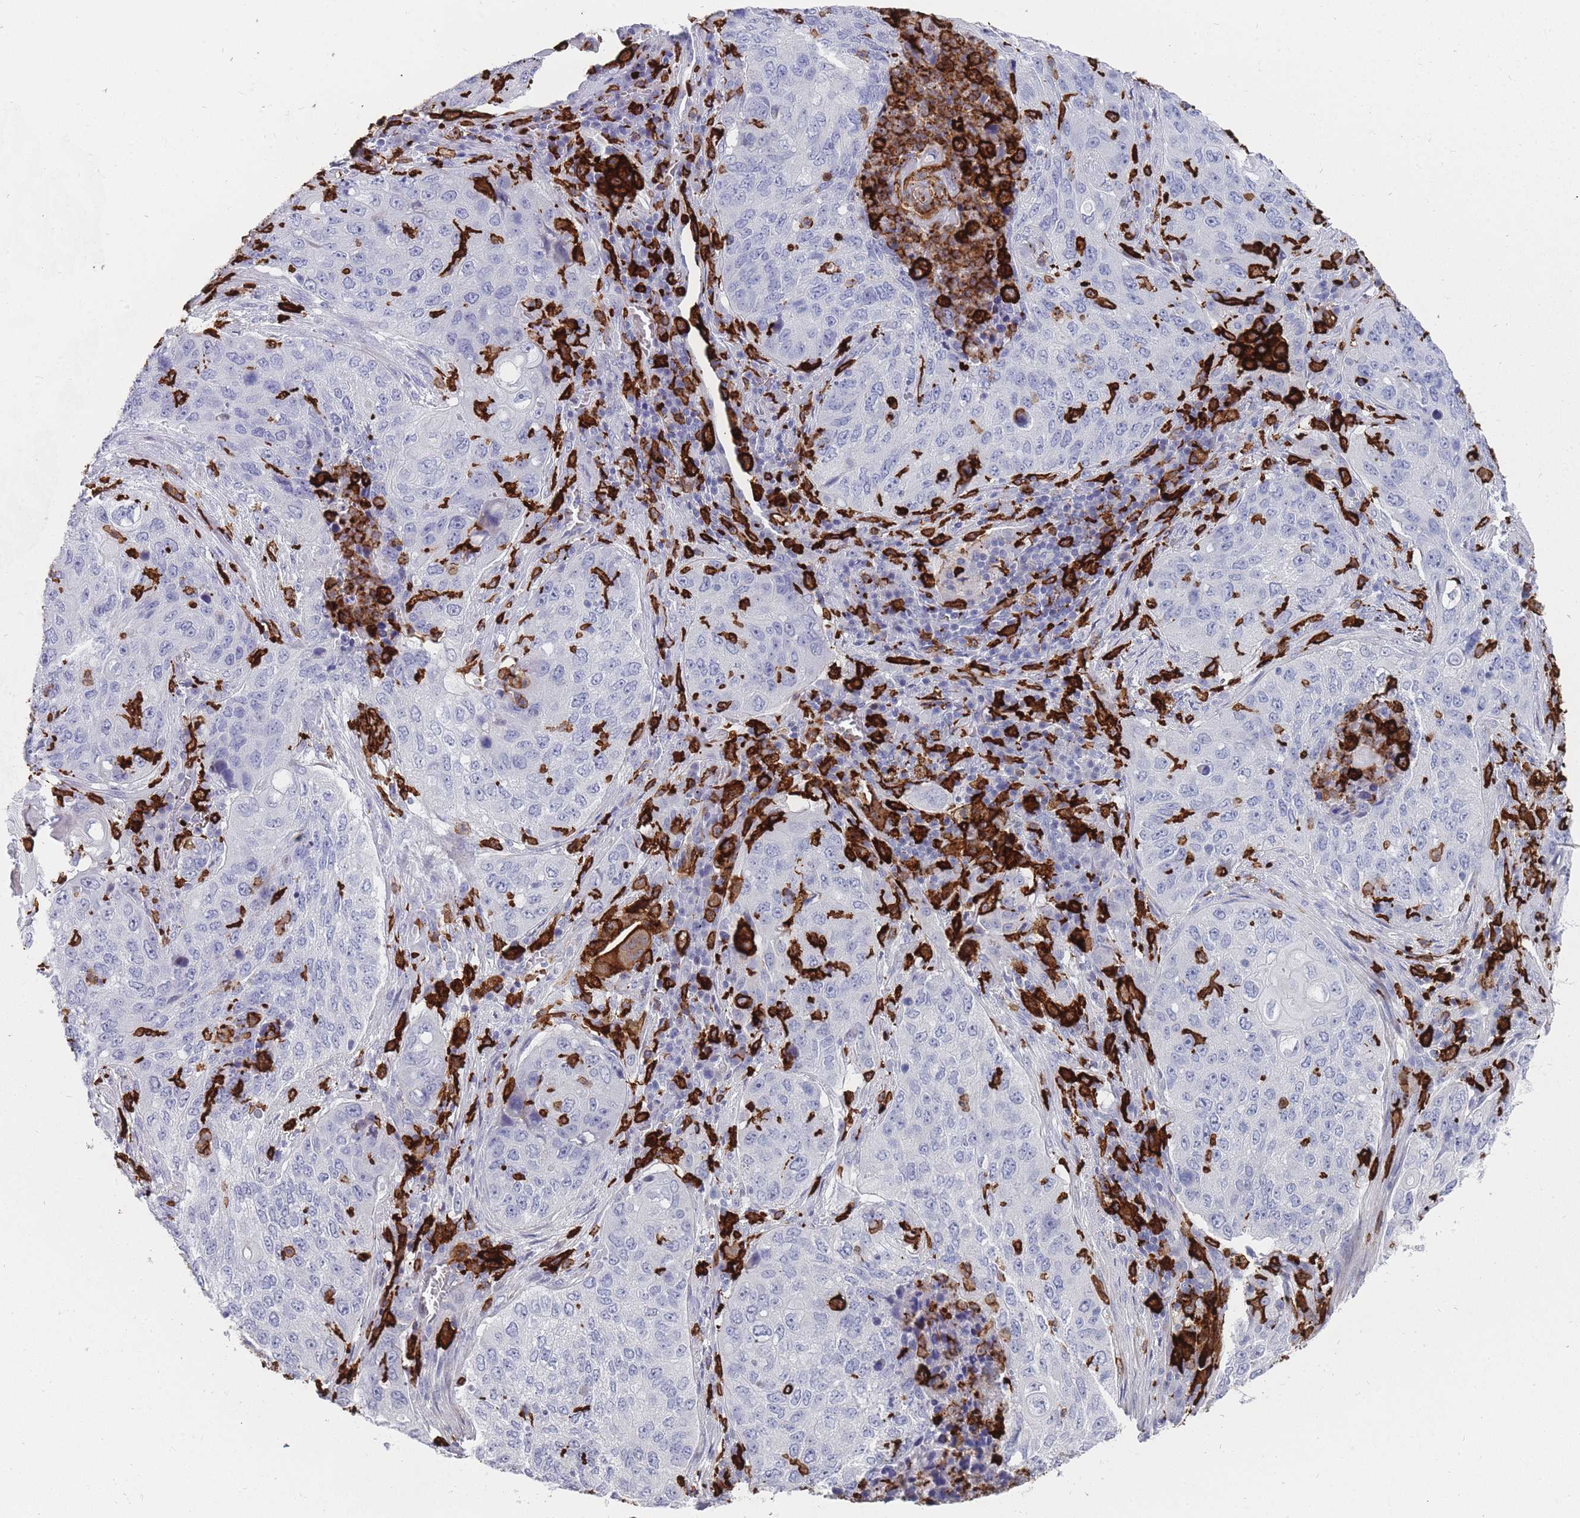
{"staining": {"intensity": "negative", "quantity": "none", "location": "none"}, "tissue": "lung cancer", "cell_type": "Tumor cells", "image_type": "cancer", "snomed": [{"axis": "morphology", "description": "Squamous cell carcinoma, NOS"}, {"axis": "topography", "description": "Lung"}], "caption": "This is an IHC micrograph of human squamous cell carcinoma (lung). There is no expression in tumor cells.", "gene": "AIF1", "patient": {"sex": "female", "age": 63}}